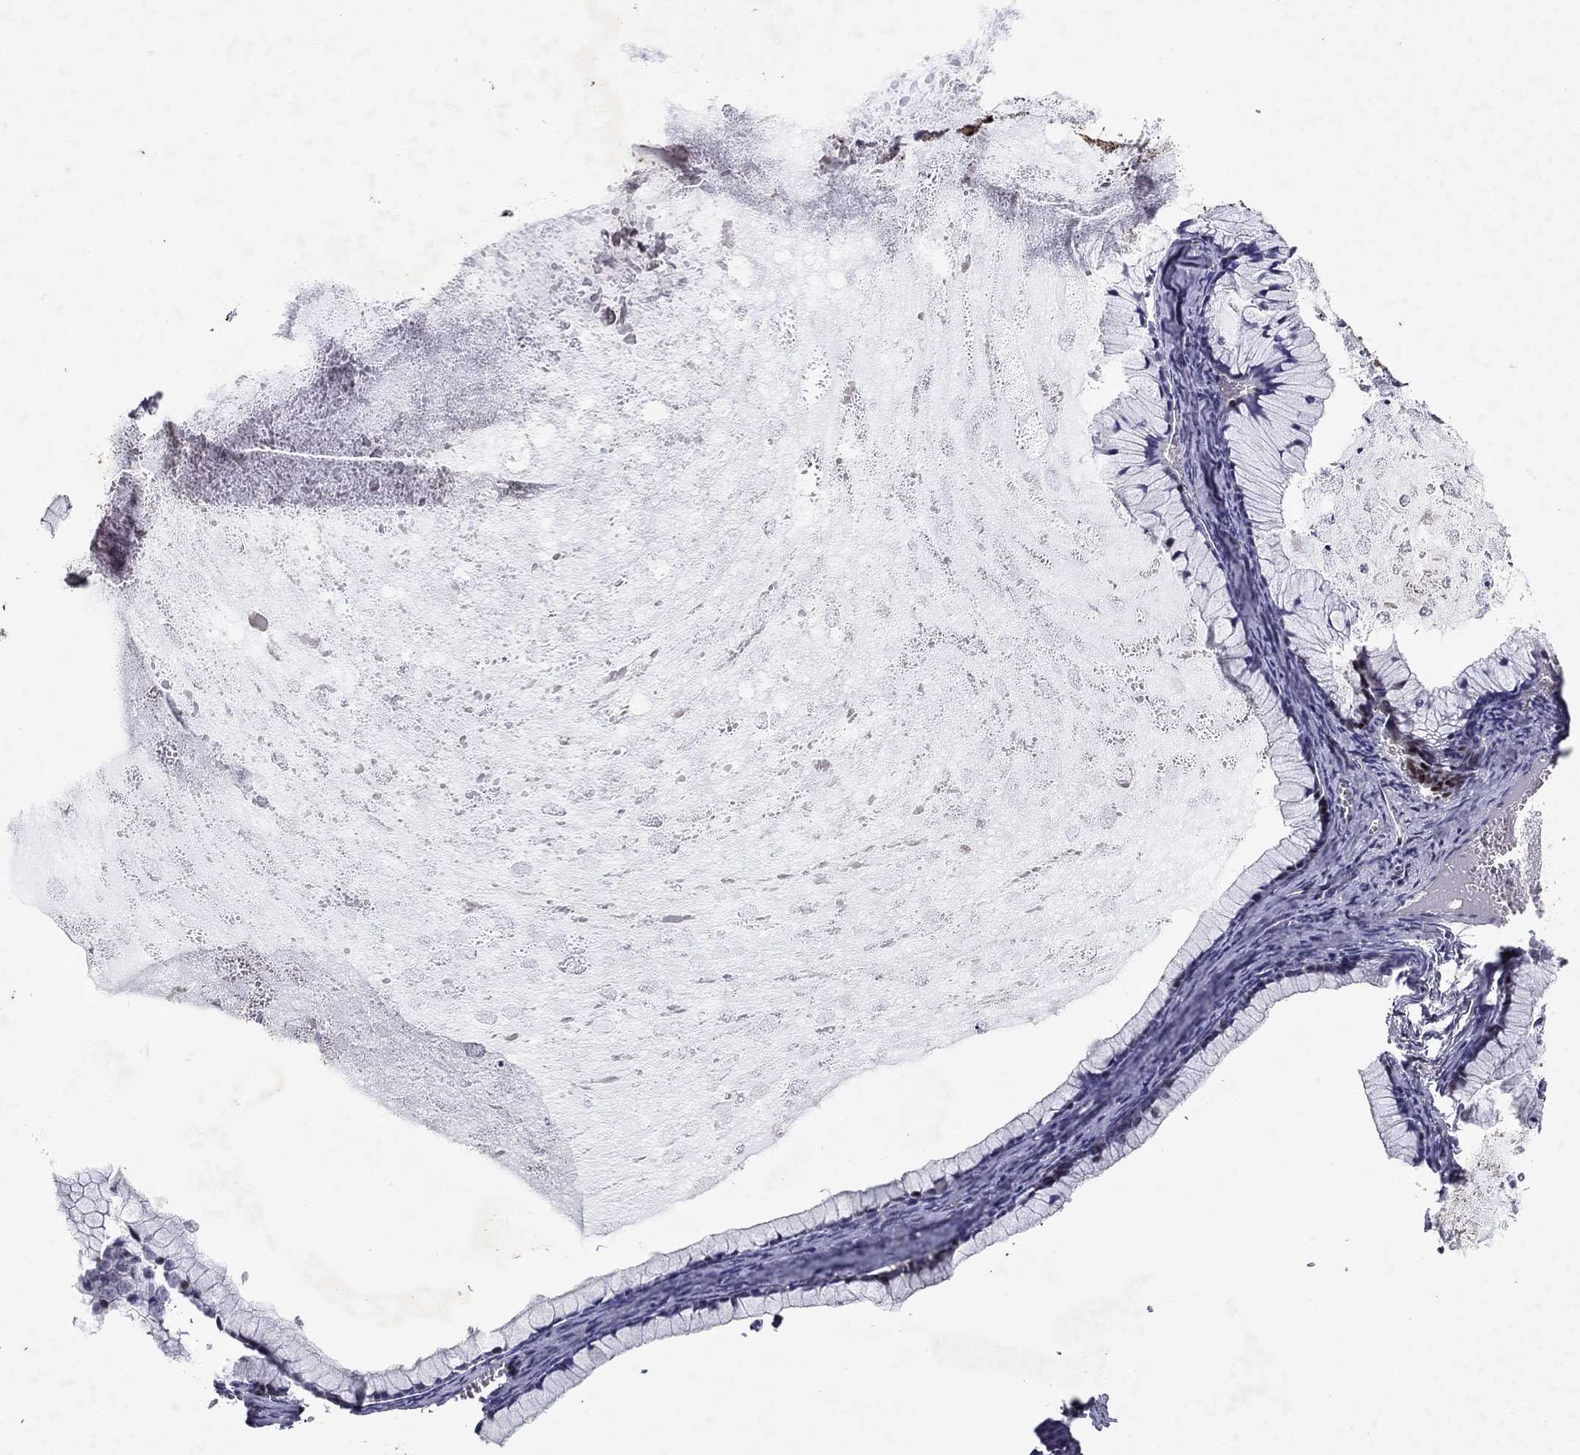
{"staining": {"intensity": "negative", "quantity": "none", "location": "none"}, "tissue": "ovarian cancer", "cell_type": "Tumor cells", "image_type": "cancer", "snomed": [{"axis": "morphology", "description": "Cystadenocarcinoma, mucinous, NOS"}, {"axis": "topography", "description": "Ovary"}], "caption": "Tumor cells are negative for protein expression in human ovarian cancer (mucinous cystadenocarcinoma).", "gene": "CRTC1", "patient": {"sex": "female", "age": 41}}